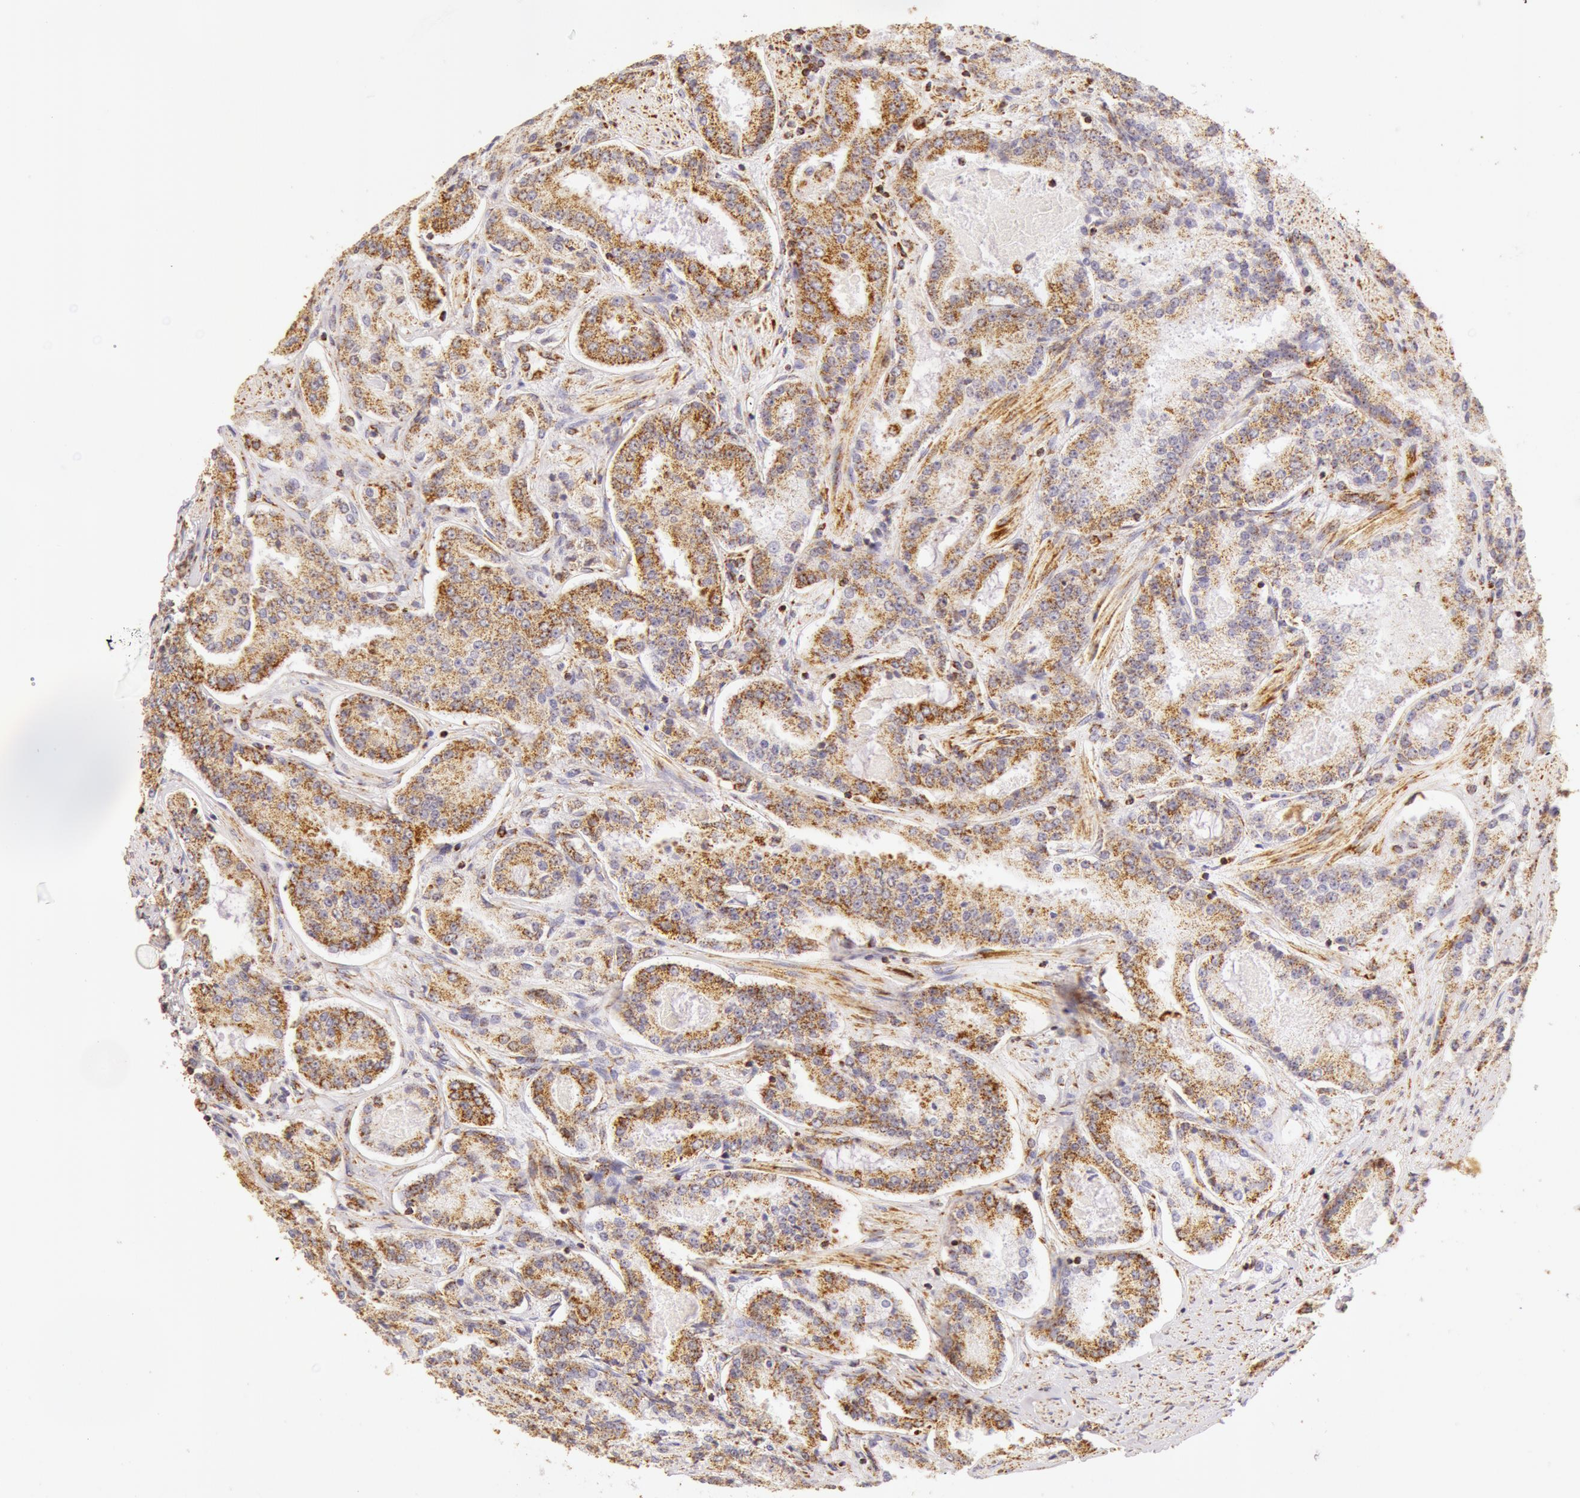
{"staining": {"intensity": "moderate", "quantity": "25%-75%", "location": "cytoplasmic/membranous"}, "tissue": "prostate cancer", "cell_type": "Tumor cells", "image_type": "cancer", "snomed": [{"axis": "morphology", "description": "Adenocarcinoma, Medium grade"}, {"axis": "topography", "description": "Prostate"}], "caption": "Protein expression analysis of prostate cancer displays moderate cytoplasmic/membranous positivity in about 25%-75% of tumor cells. Ihc stains the protein of interest in brown and the nuclei are stained blue.", "gene": "ATP5F1B", "patient": {"sex": "male", "age": 72}}